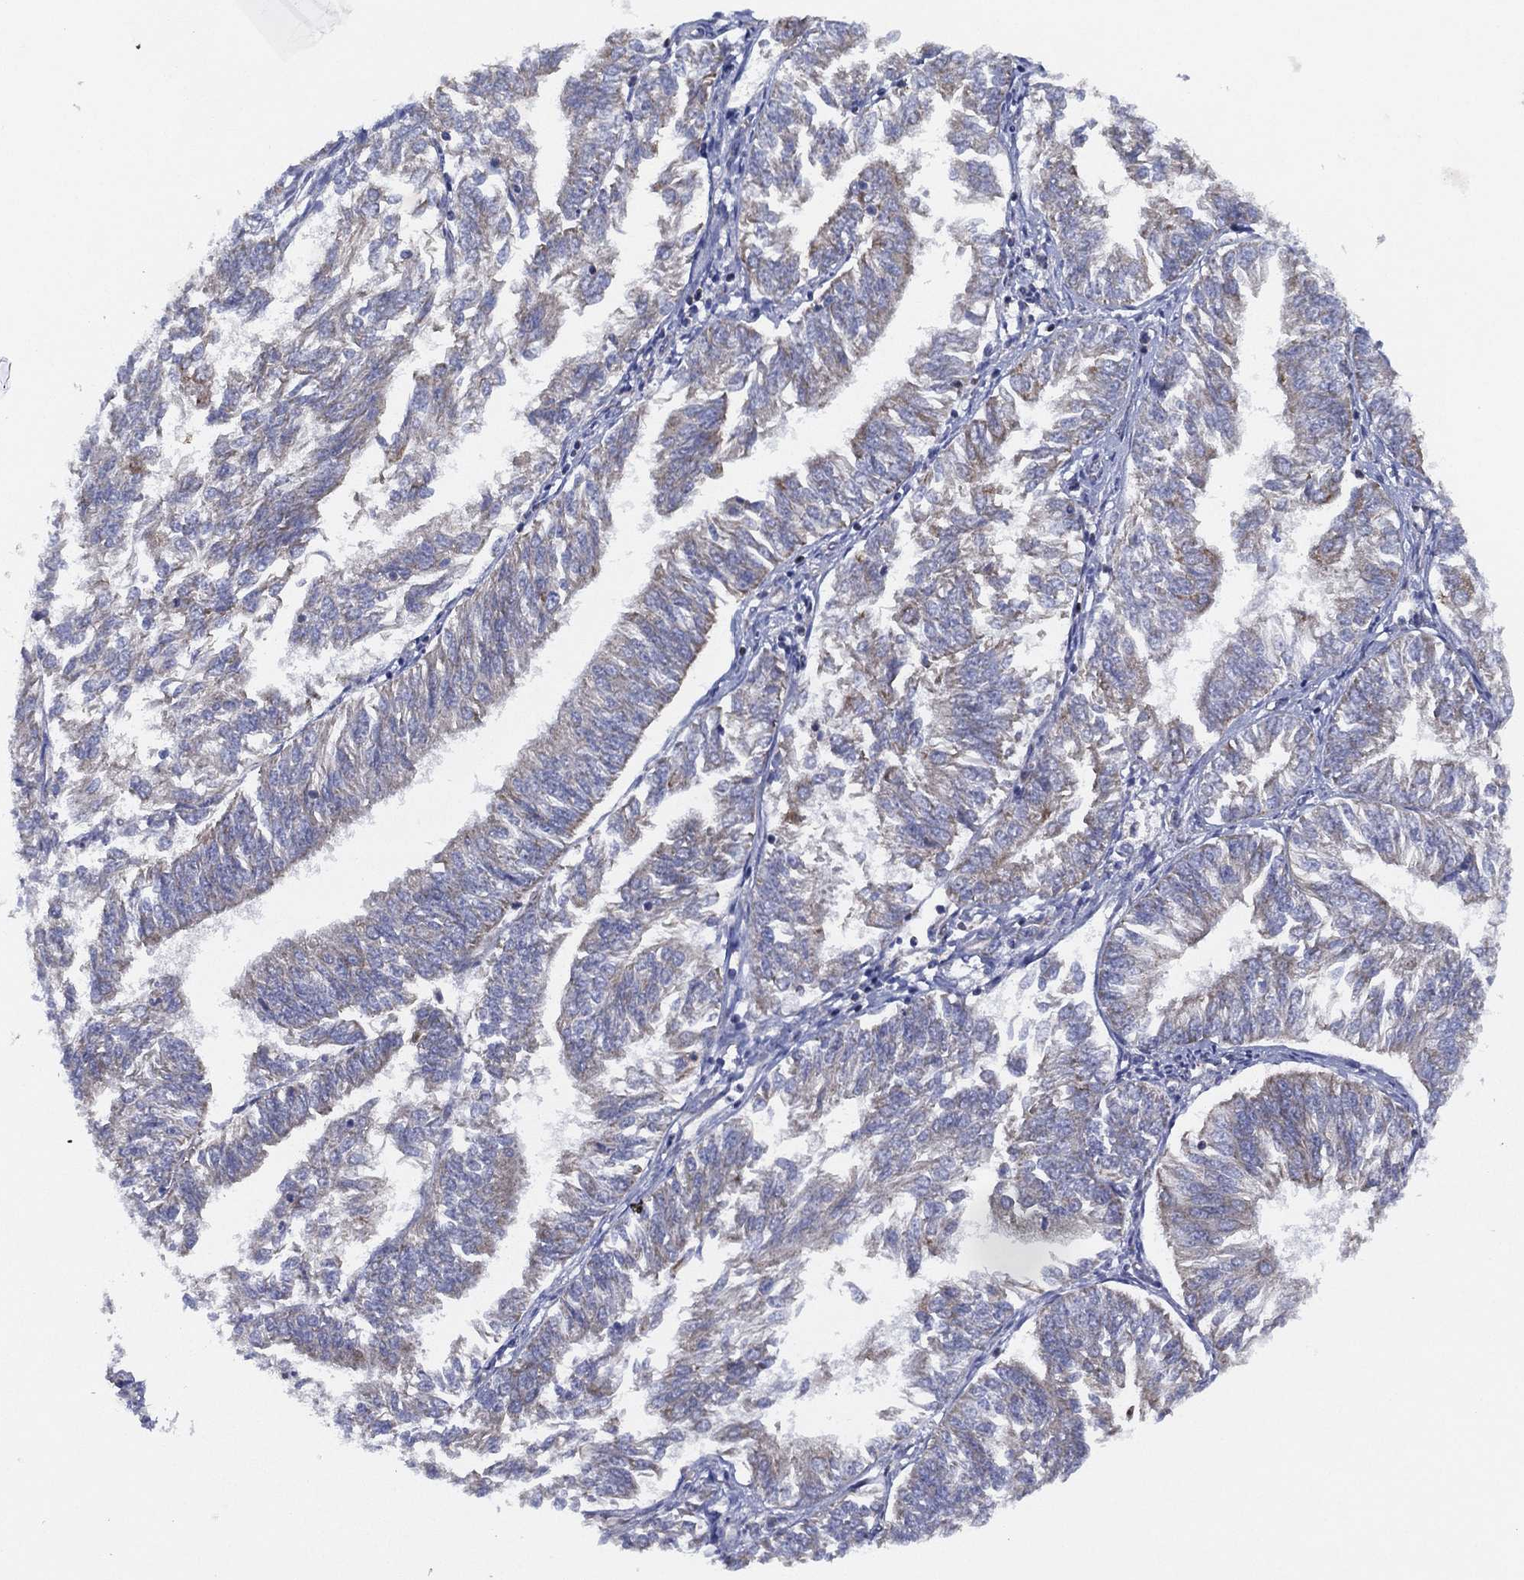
{"staining": {"intensity": "negative", "quantity": "none", "location": "none"}, "tissue": "endometrial cancer", "cell_type": "Tumor cells", "image_type": "cancer", "snomed": [{"axis": "morphology", "description": "Adenocarcinoma, NOS"}, {"axis": "topography", "description": "Endometrium"}], "caption": "Immunohistochemical staining of endometrial cancer displays no significant expression in tumor cells.", "gene": "ZNF223", "patient": {"sex": "female", "age": 58}}